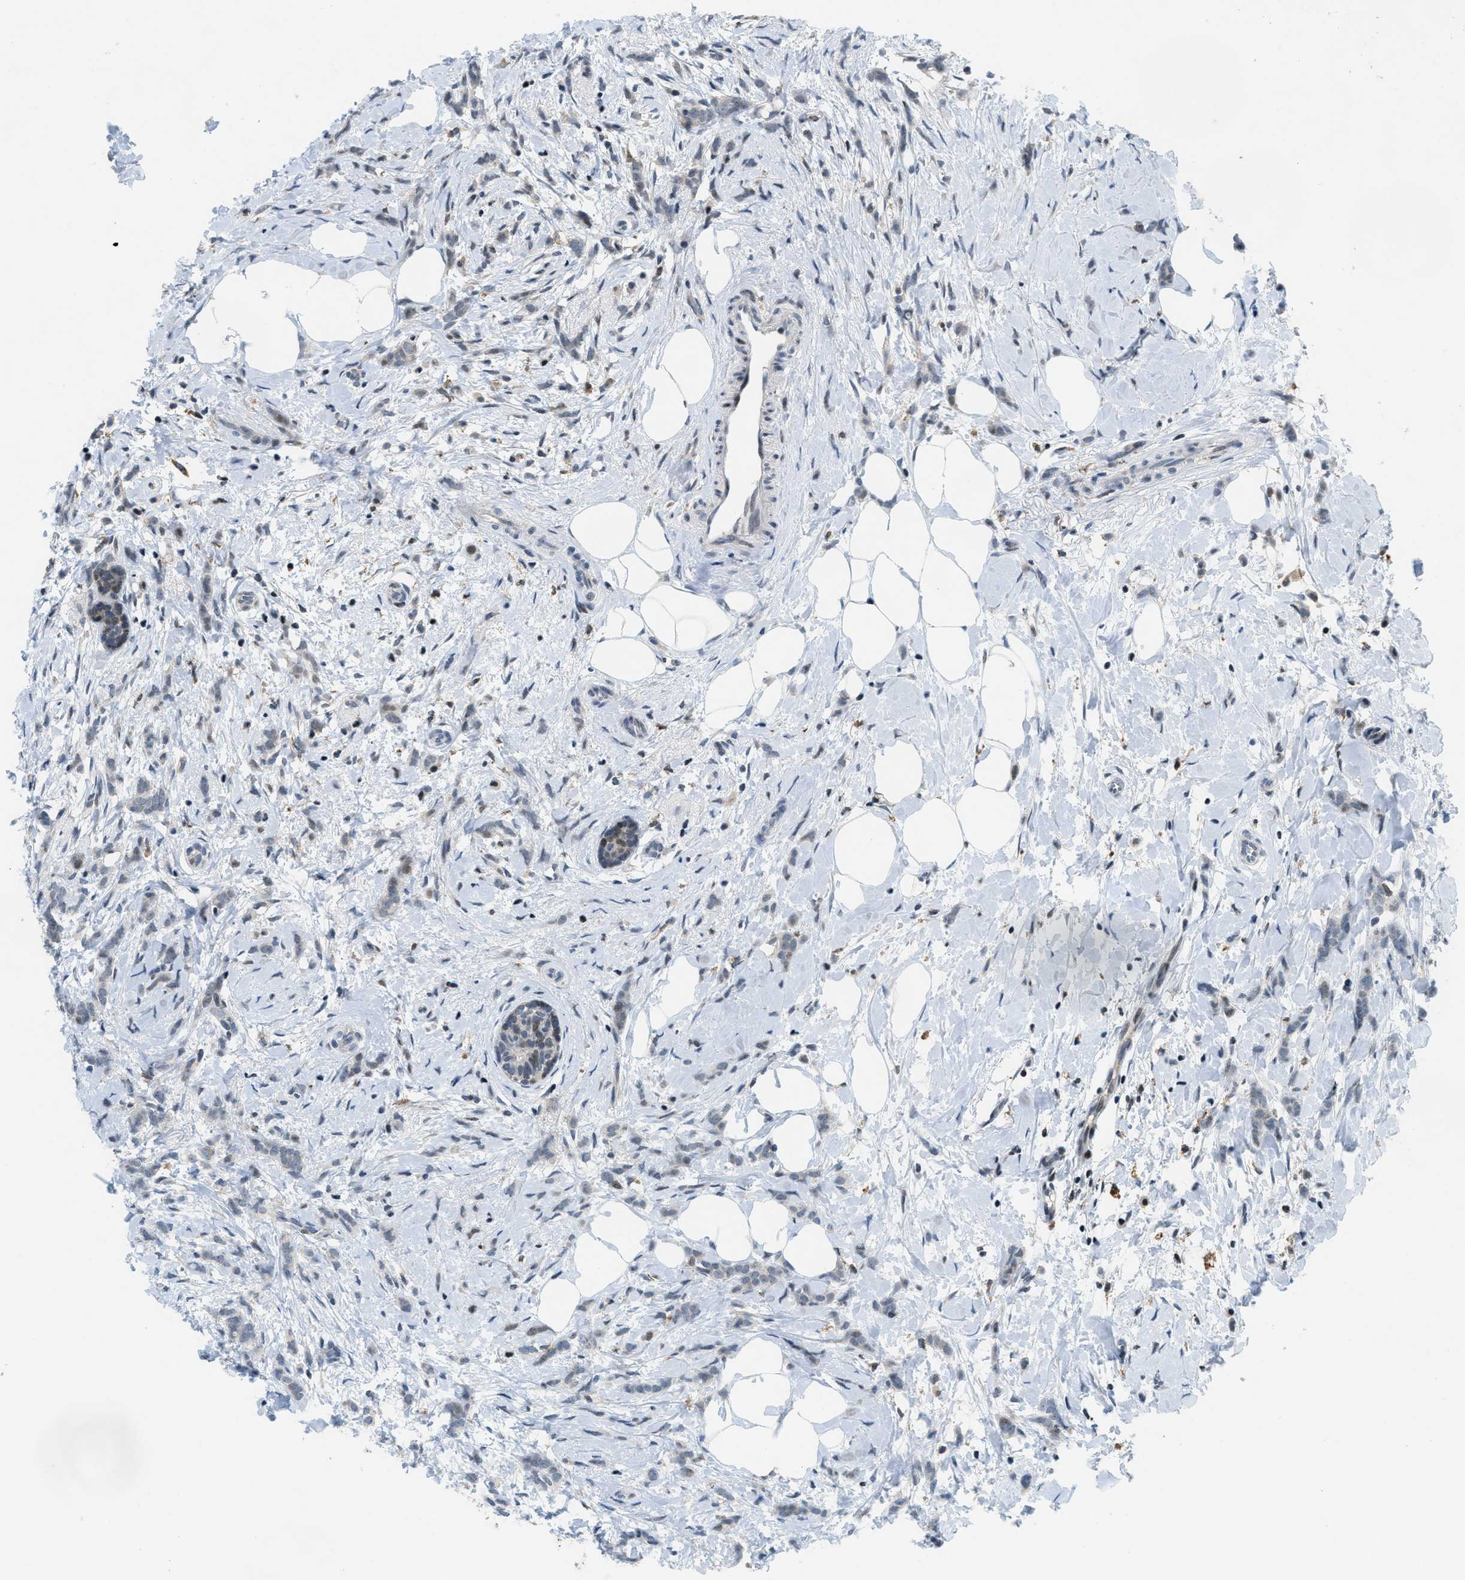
{"staining": {"intensity": "moderate", "quantity": "<25%", "location": "nuclear"}, "tissue": "breast cancer", "cell_type": "Tumor cells", "image_type": "cancer", "snomed": [{"axis": "morphology", "description": "Lobular carcinoma, in situ"}, {"axis": "morphology", "description": "Lobular carcinoma"}, {"axis": "topography", "description": "Breast"}], "caption": "DAB (3,3'-diaminobenzidine) immunohistochemical staining of breast lobular carcinoma in situ exhibits moderate nuclear protein expression in about <25% of tumor cells.", "gene": "ING1", "patient": {"sex": "female", "age": 41}}